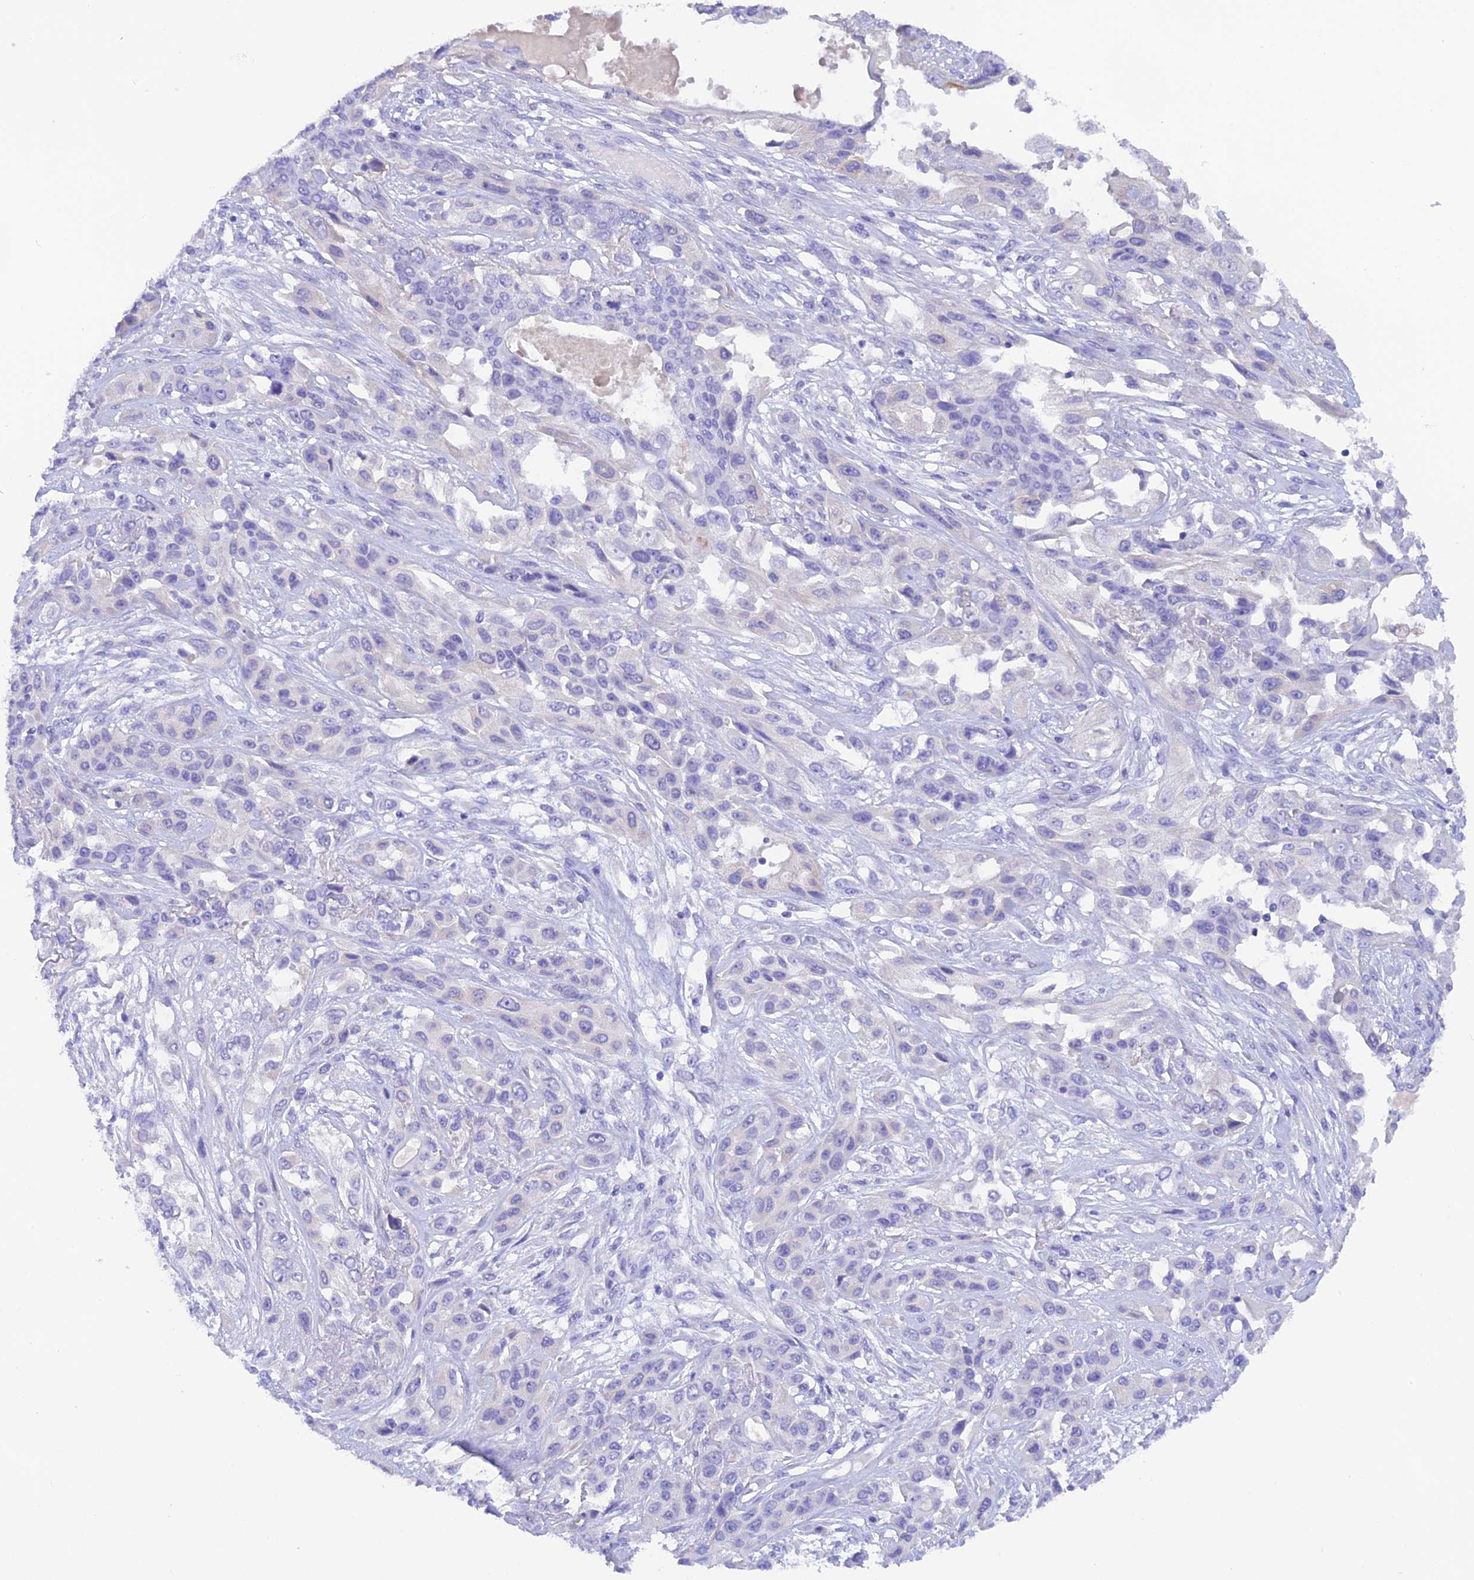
{"staining": {"intensity": "negative", "quantity": "none", "location": "none"}, "tissue": "lung cancer", "cell_type": "Tumor cells", "image_type": "cancer", "snomed": [{"axis": "morphology", "description": "Squamous cell carcinoma, NOS"}, {"axis": "topography", "description": "Lung"}], "caption": "DAB (3,3'-diaminobenzidine) immunohistochemical staining of human lung cancer (squamous cell carcinoma) shows no significant expression in tumor cells.", "gene": "KDELR3", "patient": {"sex": "female", "age": 70}}